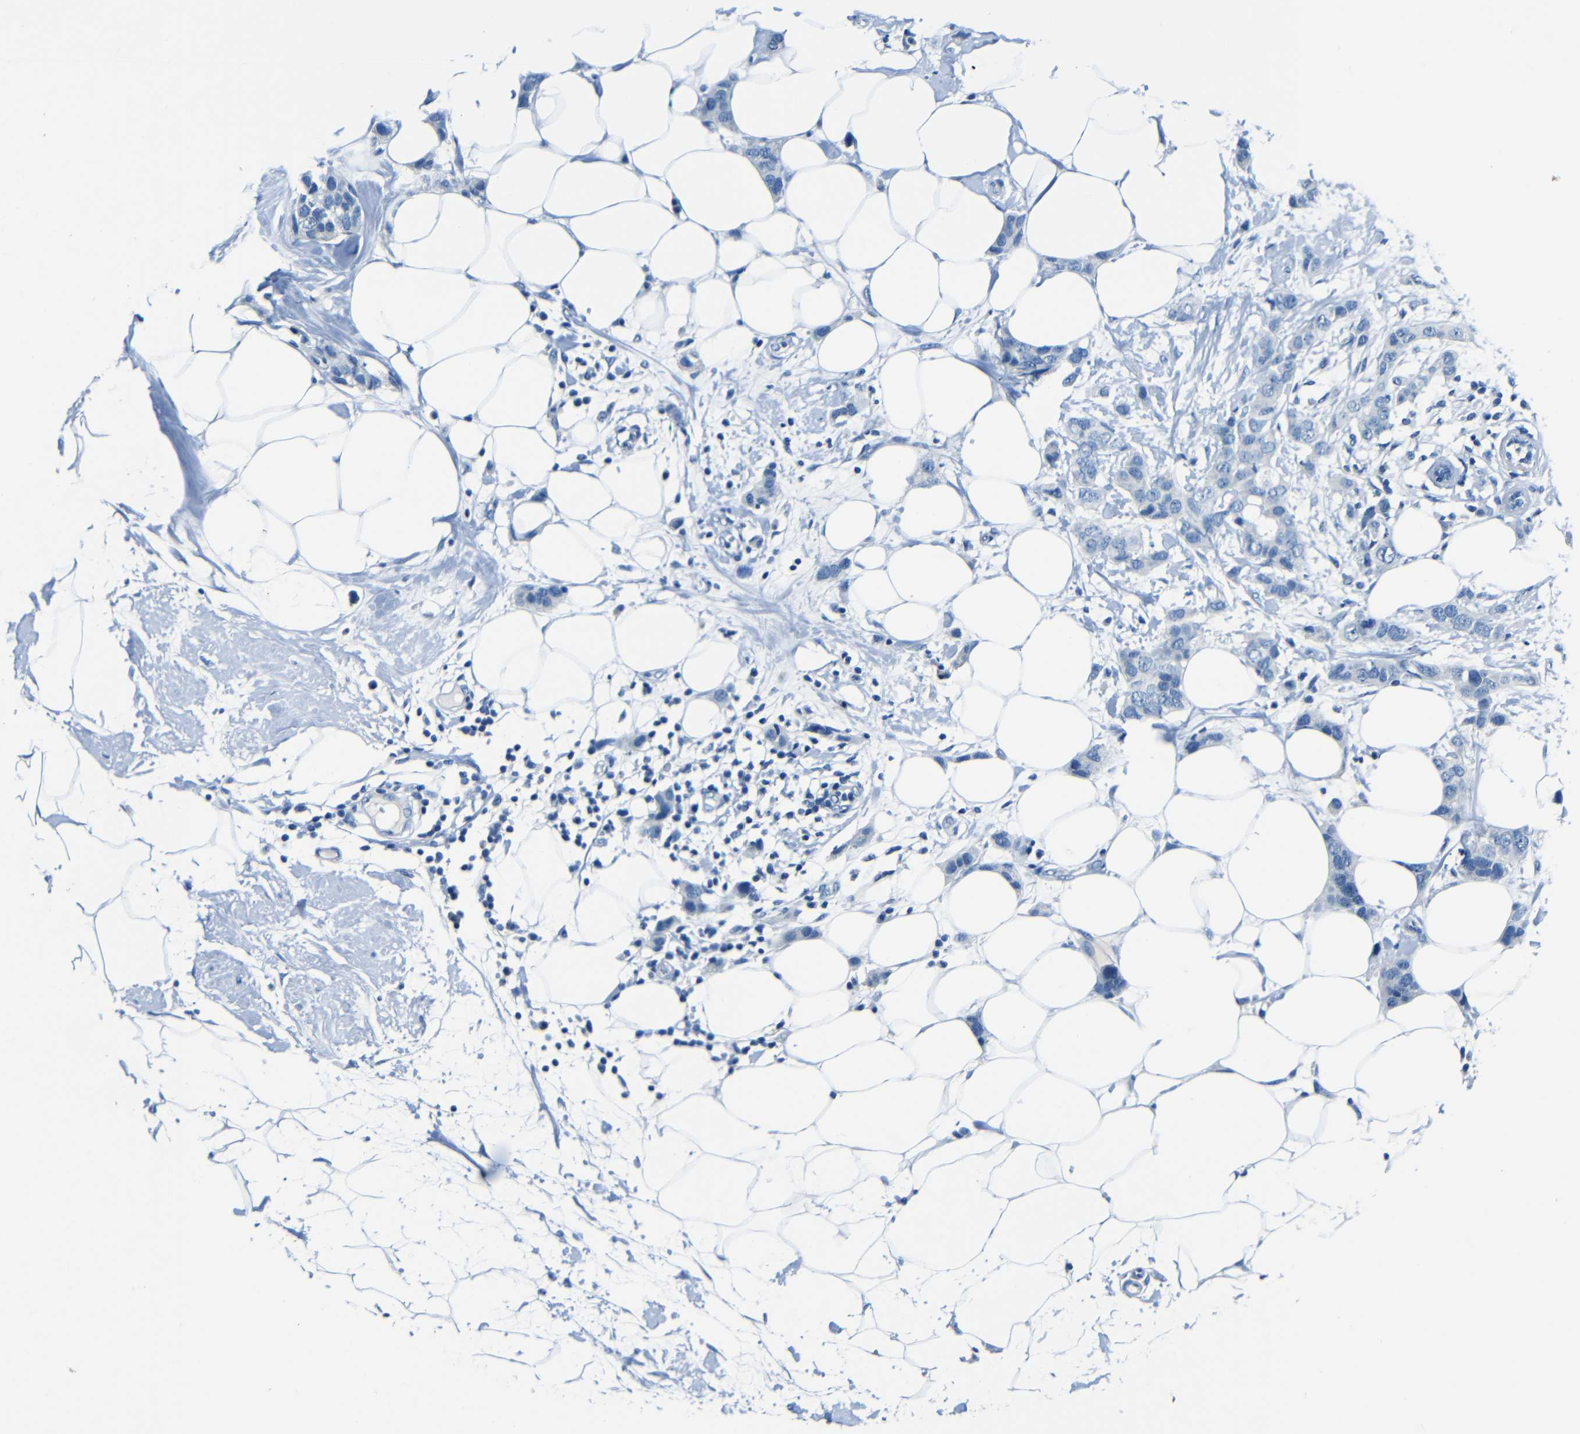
{"staining": {"intensity": "negative", "quantity": "none", "location": "none"}, "tissue": "breast cancer", "cell_type": "Tumor cells", "image_type": "cancer", "snomed": [{"axis": "morphology", "description": "Normal tissue, NOS"}, {"axis": "morphology", "description": "Duct carcinoma"}, {"axis": "topography", "description": "Breast"}], "caption": "There is no significant positivity in tumor cells of breast cancer (infiltrating ductal carcinoma).", "gene": "FBN2", "patient": {"sex": "female", "age": 50}}